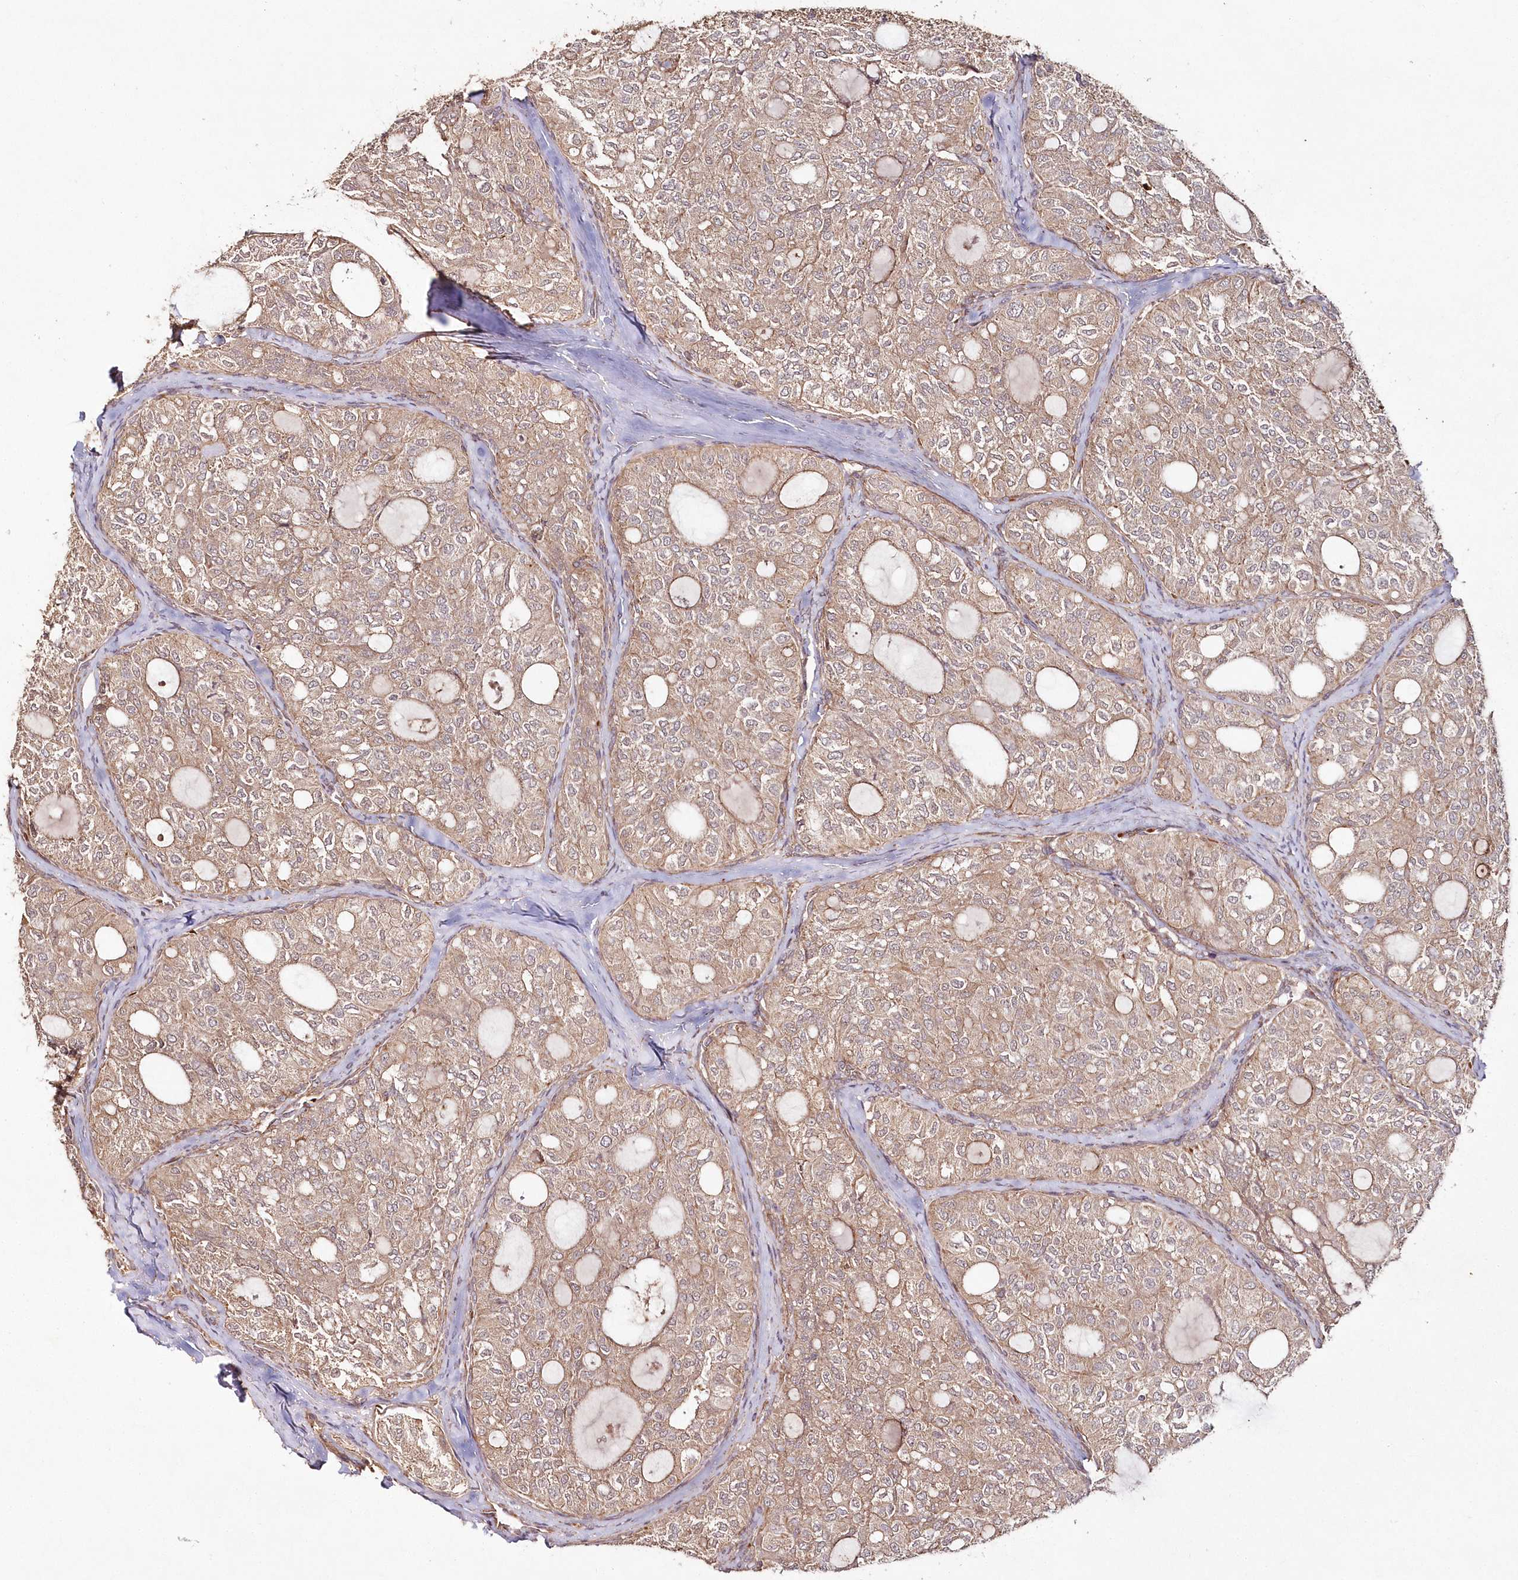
{"staining": {"intensity": "moderate", "quantity": ">75%", "location": "cytoplasmic/membranous"}, "tissue": "thyroid cancer", "cell_type": "Tumor cells", "image_type": "cancer", "snomed": [{"axis": "morphology", "description": "Follicular adenoma carcinoma, NOS"}, {"axis": "topography", "description": "Thyroid gland"}], "caption": "The micrograph exhibits staining of thyroid cancer (follicular adenoma carcinoma), revealing moderate cytoplasmic/membranous protein expression (brown color) within tumor cells.", "gene": "HYCC2", "patient": {"sex": "male", "age": 75}}